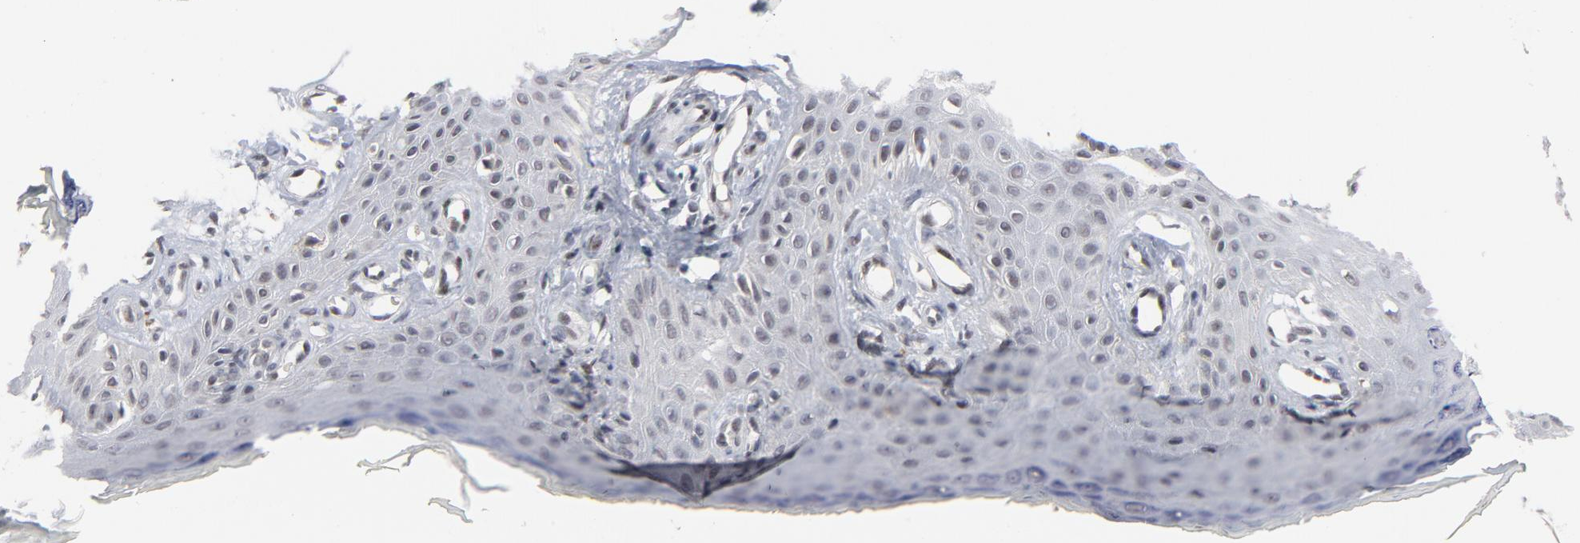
{"staining": {"intensity": "weak", "quantity": "<25%", "location": "nuclear"}, "tissue": "skin cancer", "cell_type": "Tumor cells", "image_type": "cancer", "snomed": [{"axis": "morphology", "description": "Squamous cell carcinoma, NOS"}, {"axis": "topography", "description": "Skin"}], "caption": "Immunohistochemistry photomicrograph of neoplastic tissue: skin cancer (squamous cell carcinoma) stained with DAB (3,3'-diaminobenzidine) exhibits no significant protein staining in tumor cells.", "gene": "GABPA", "patient": {"sex": "female", "age": 40}}